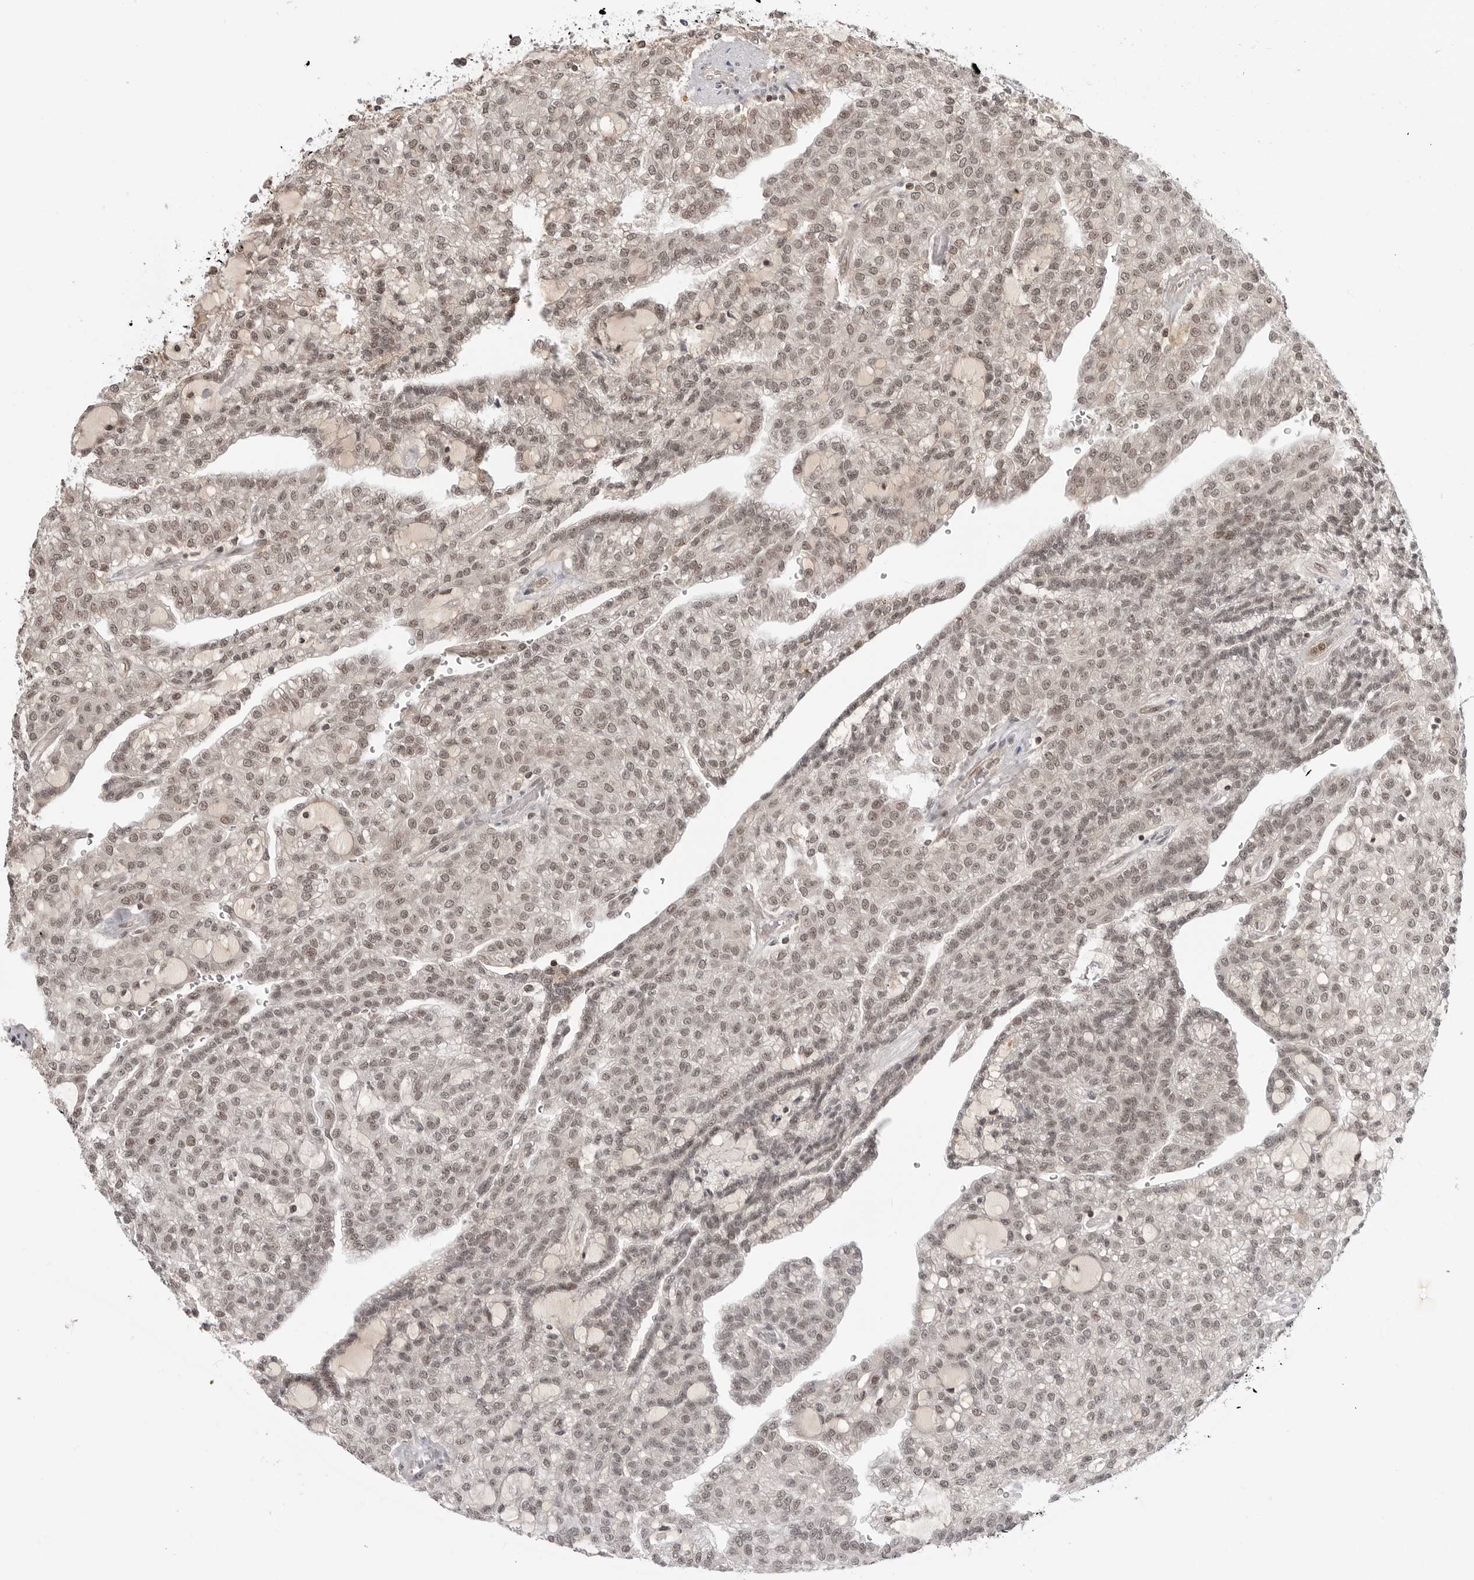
{"staining": {"intensity": "weak", "quantity": ">75%", "location": "nuclear"}, "tissue": "renal cancer", "cell_type": "Tumor cells", "image_type": "cancer", "snomed": [{"axis": "morphology", "description": "Adenocarcinoma, NOS"}, {"axis": "topography", "description": "Kidney"}], "caption": "A brown stain labels weak nuclear expression of a protein in human renal cancer (adenocarcinoma) tumor cells.", "gene": "C8orf33", "patient": {"sex": "male", "age": 63}}